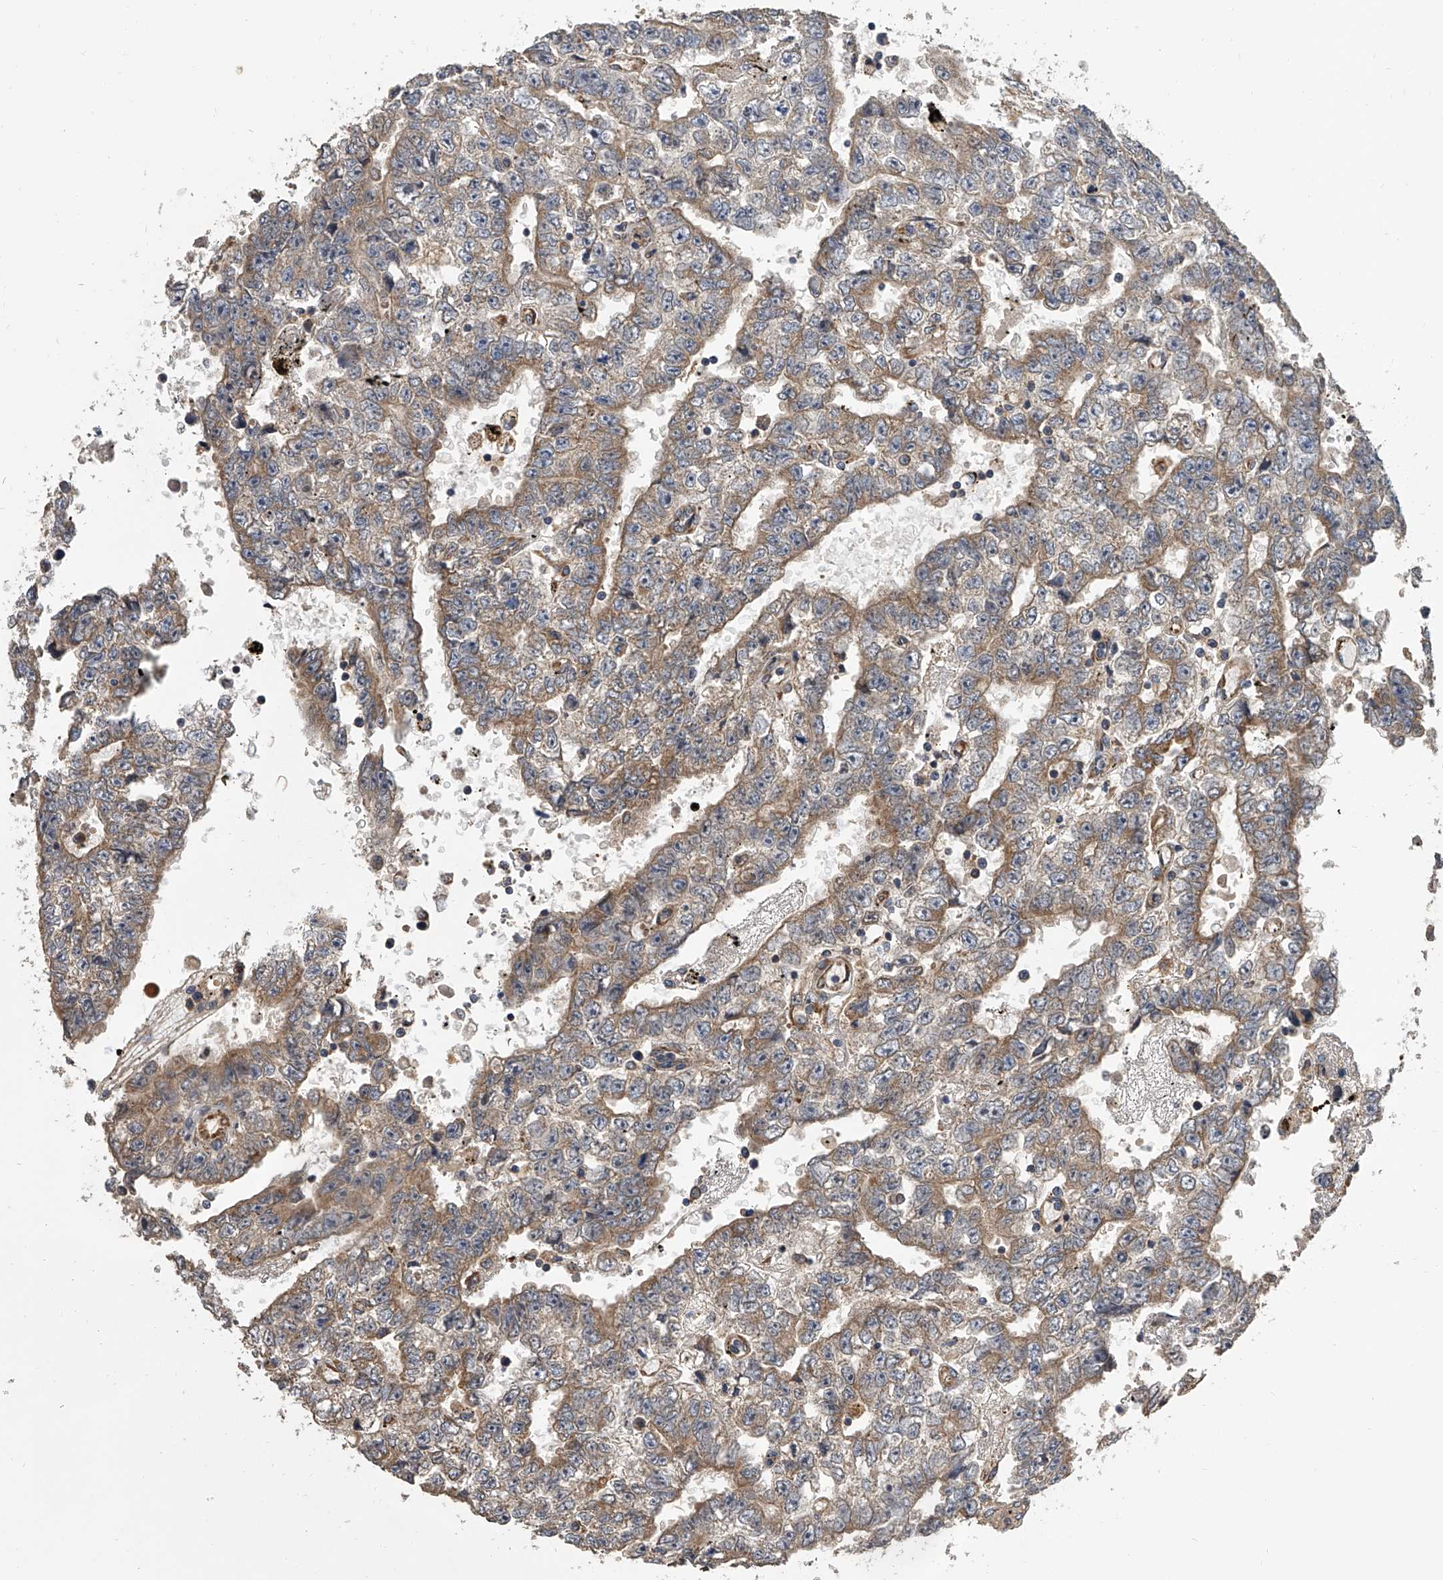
{"staining": {"intensity": "weak", "quantity": "25%-75%", "location": "cytoplasmic/membranous"}, "tissue": "testis cancer", "cell_type": "Tumor cells", "image_type": "cancer", "snomed": [{"axis": "morphology", "description": "Carcinoma, Embryonal, NOS"}, {"axis": "topography", "description": "Testis"}], "caption": "Embryonal carcinoma (testis) stained for a protein (brown) displays weak cytoplasmic/membranous positive positivity in about 25%-75% of tumor cells.", "gene": "EXOC4", "patient": {"sex": "male", "age": 25}}